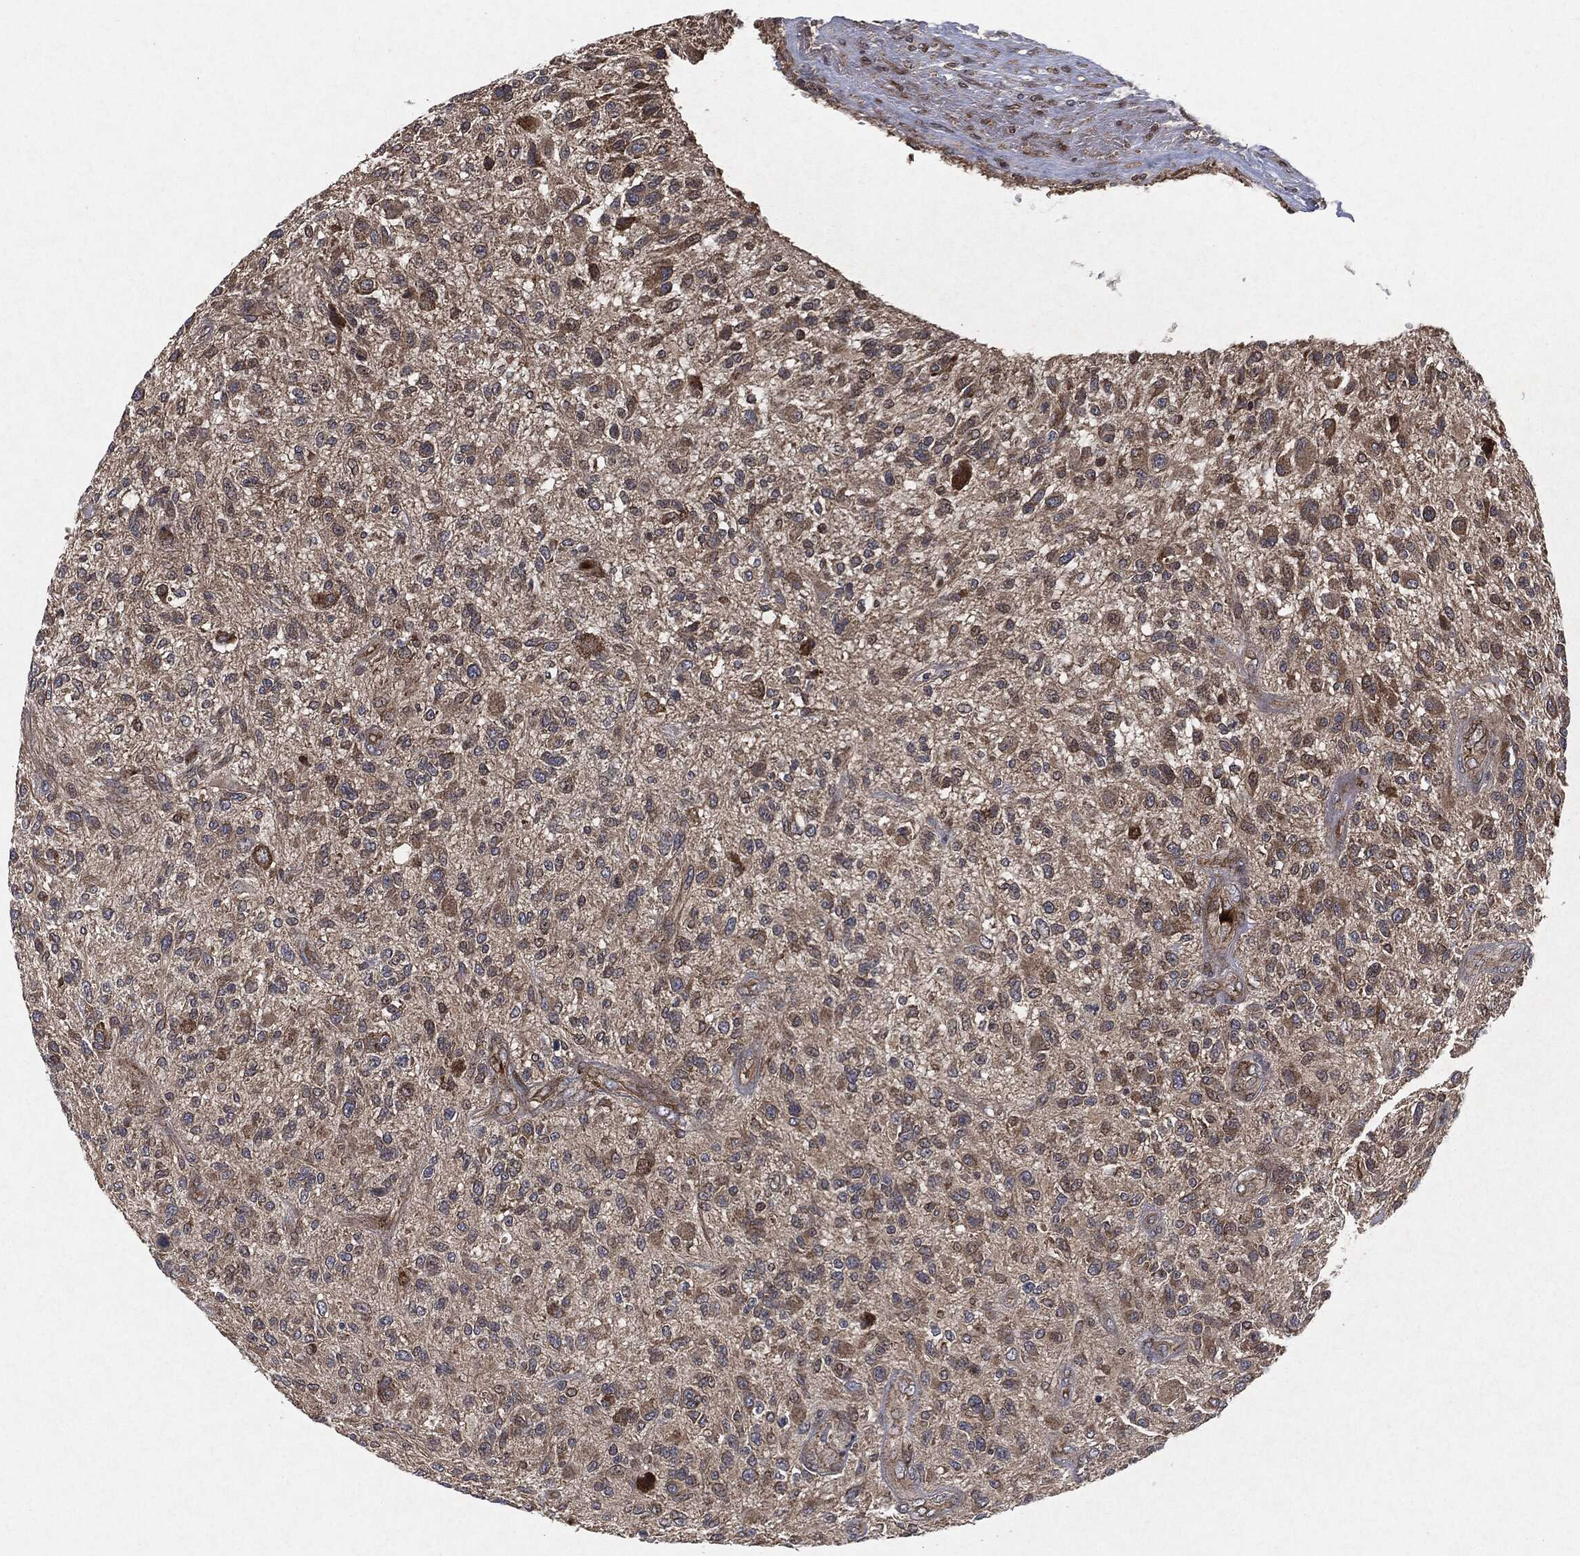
{"staining": {"intensity": "strong", "quantity": "<25%", "location": "cytoplasmic/membranous"}, "tissue": "glioma", "cell_type": "Tumor cells", "image_type": "cancer", "snomed": [{"axis": "morphology", "description": "Glioma, malignant, High grade"}, {"axis": "topography", "description": "Brain"}], "caption": "Immunohistochemistry (IHC) photomicrograph of neoplastic tissue: human glioma stained using immunohistochemistry (IHC) displays medium levels of strong protein expression localized specifically in the cytoplasmic/membranous of tumor cells, appearing as a cytoplasmic/membranous brown color.", "gene": "RAF1", "patient": {"sex": "male", "age": 47}}